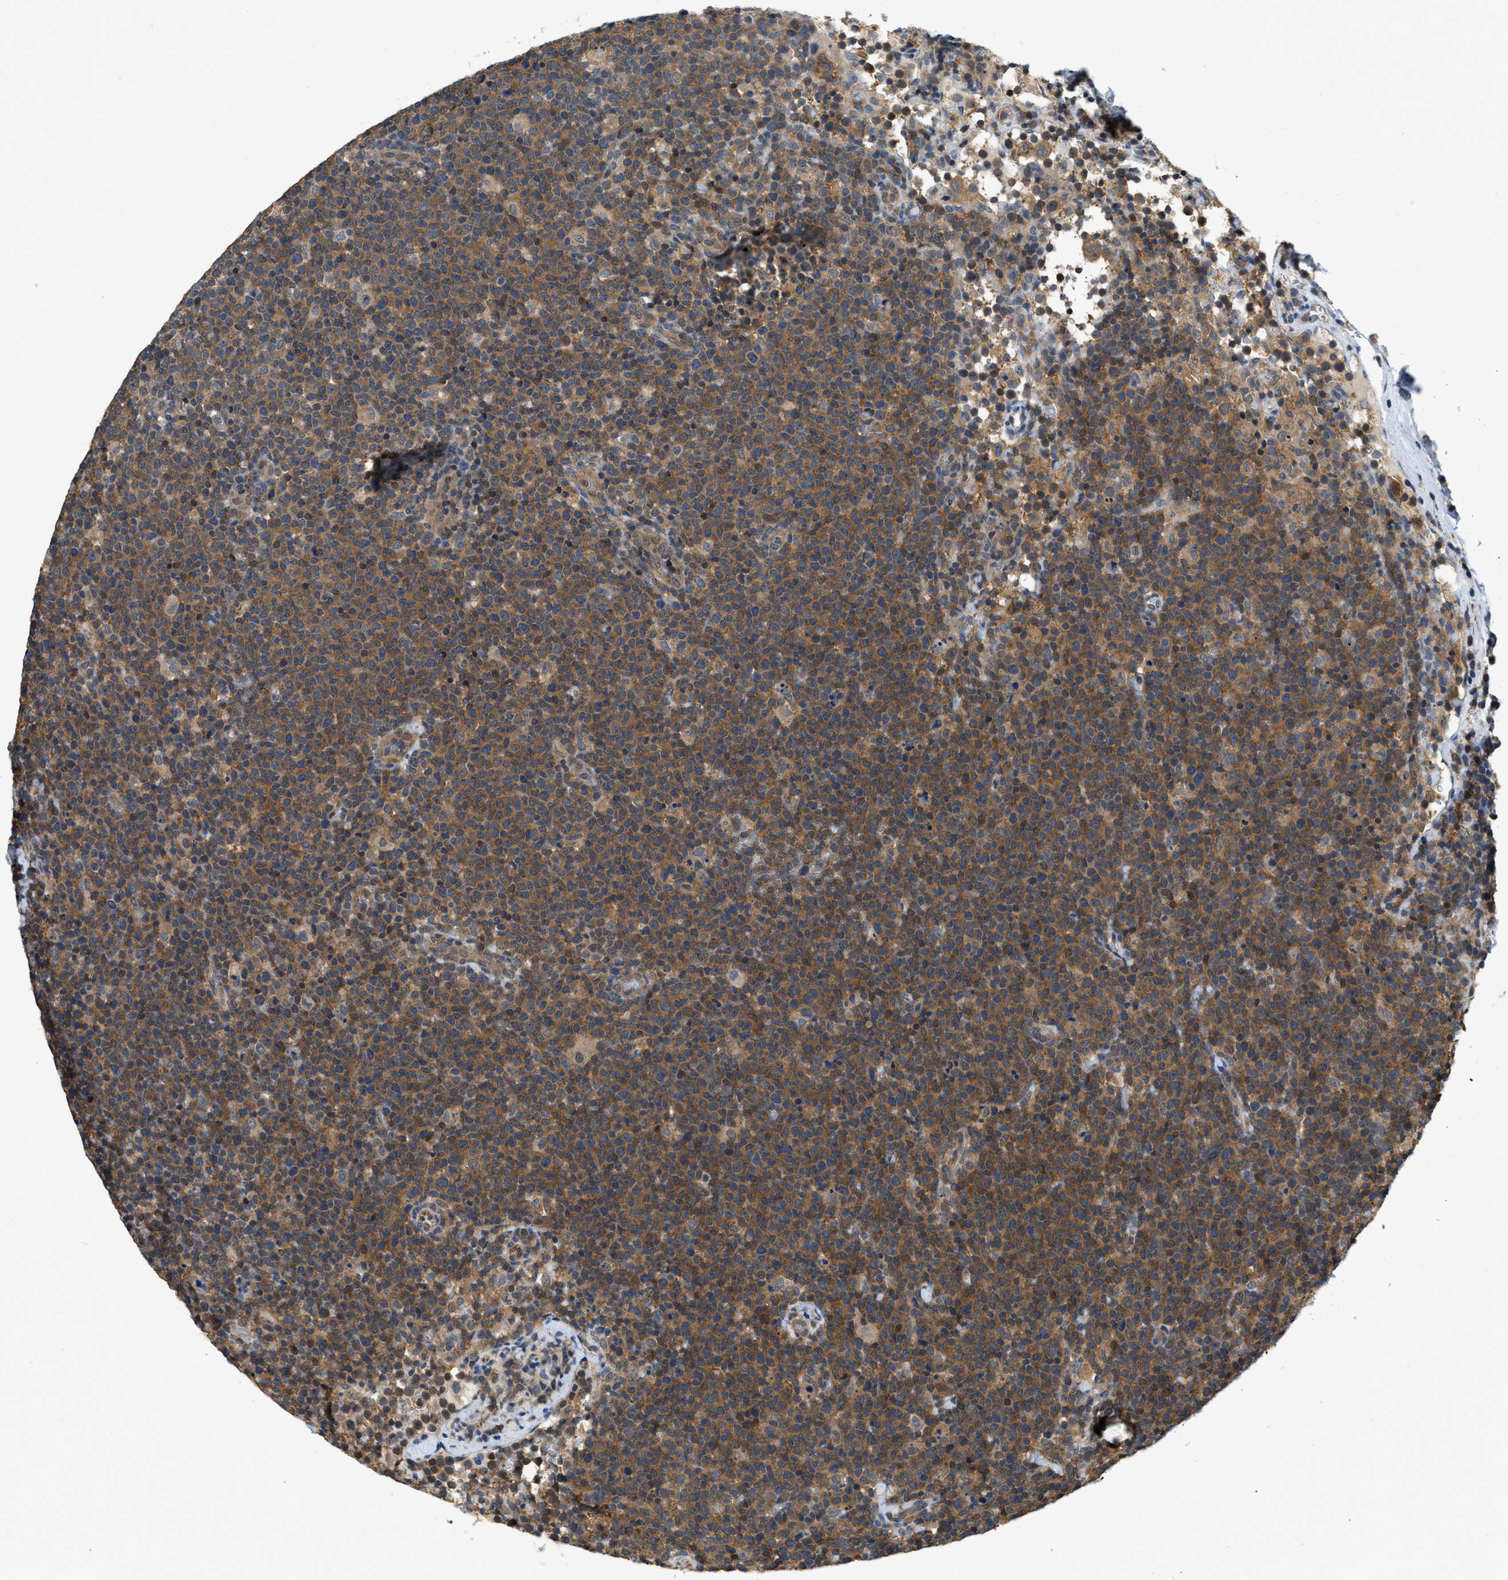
{"staining": {"intensity": "moderate", "quantity": ">75%", "location": "cytoplasmic/membranous"}, "tissue": "lymphoma", "cell_type": "Tumor cells", "image_type": "cancer", "snomed": [{"axis": "morphology", "description": "Malignant lymphoma, non-Hodgkin's type, High grade"}, {"axis": "topography", "description": "Lymph node"}], "caption": "Protein staining reveals moderate cytoplasmic/membranous staining in about >75% of tumor cells in malignant lymphoma, non-Hodgkin's type (high-grade).", "gene": "TES", "patient": {"sex": "male", "age": 61}}